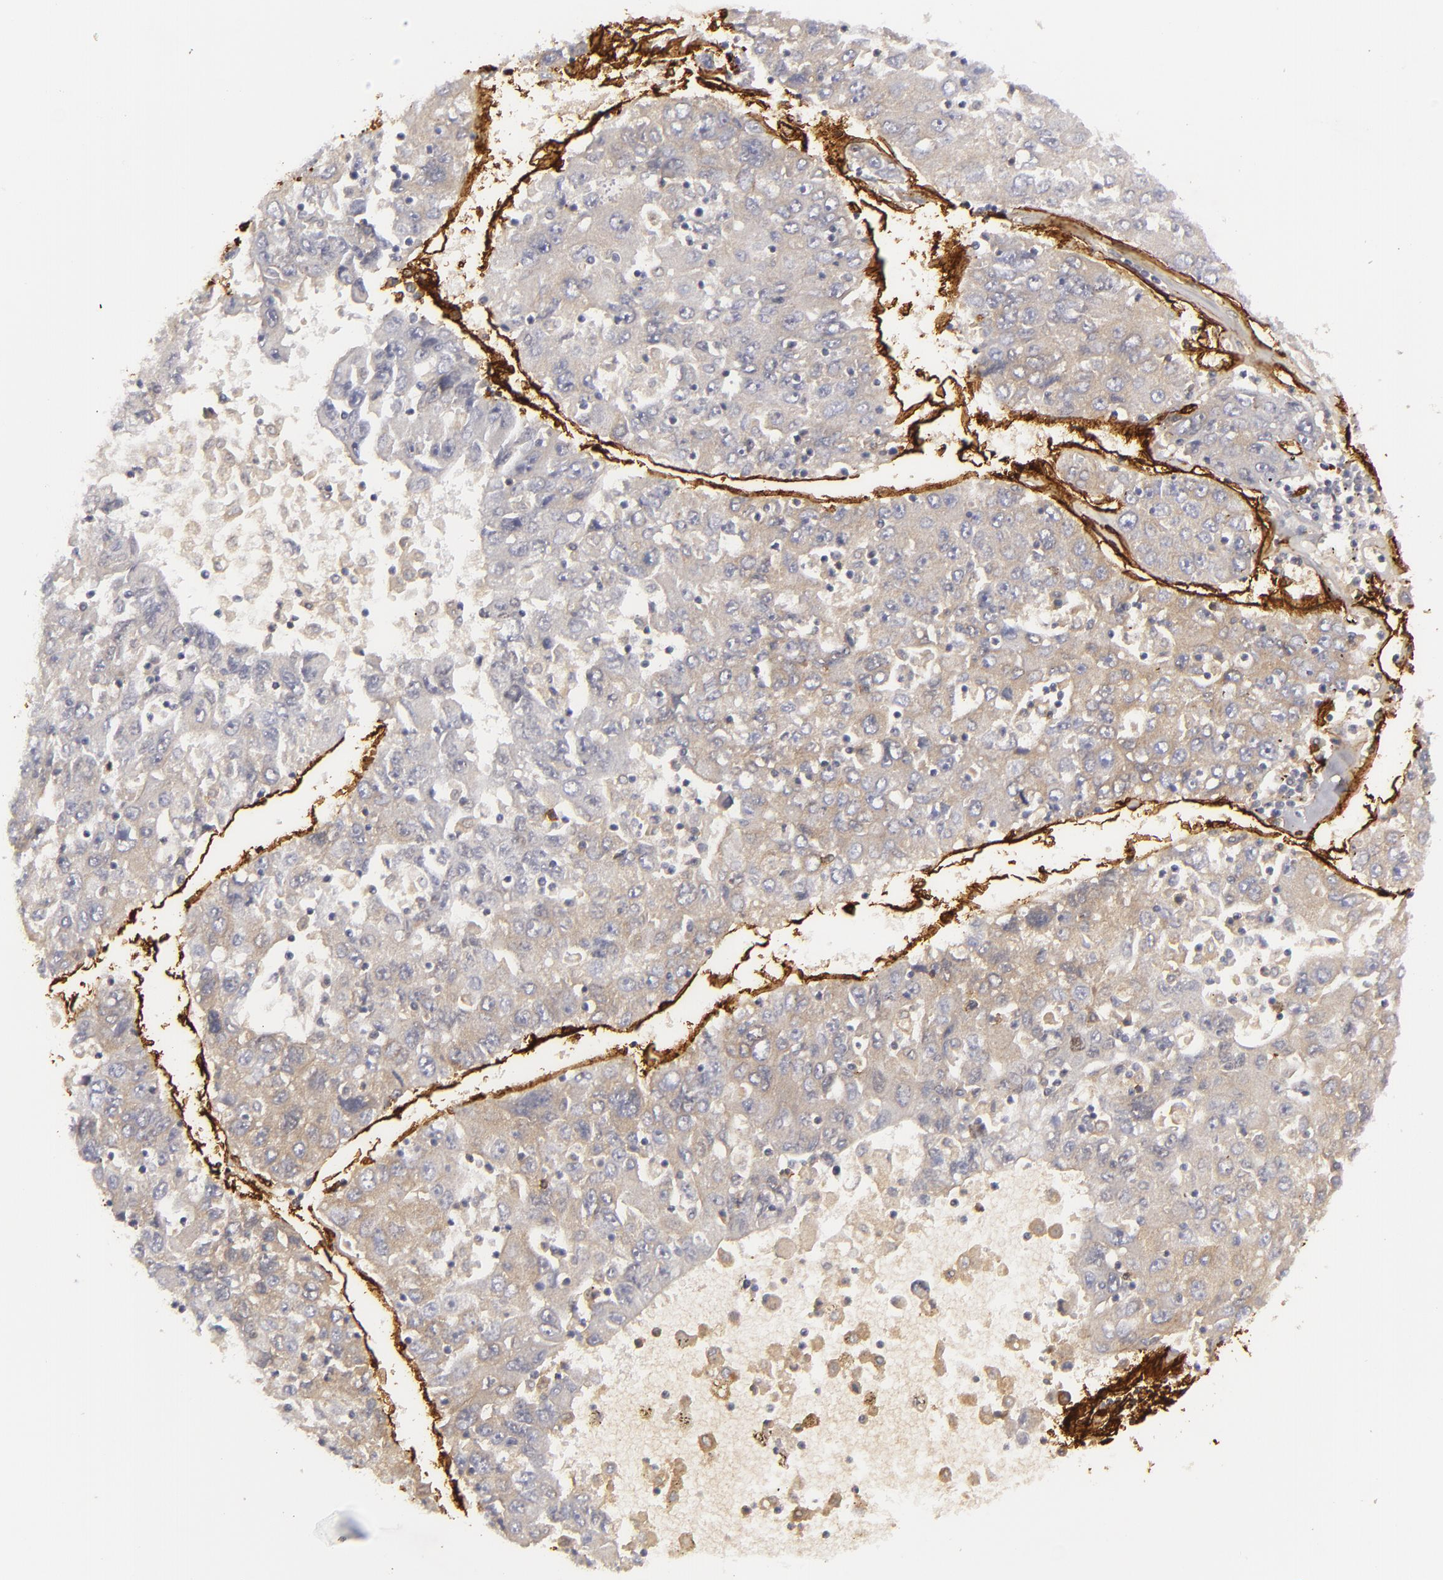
{"staining": {"intensity": "weak", "quantity": "25%-75%", "location": "cytoplasmic/membranous"}, "tissue": "liver cancer", "cell_type": "Tumor cells", "image_type": "cancer", "snomed": [{"axis": "morphology", "description": "Carcinoma, Hepatocellular, NOS"}, {"axis": "topography", "description": "Liver"}], "caption": "Protein staining of hepatocellular carcinoma (liver) tissue reveals weak cytoplasmic/membranous positivity in about 25%-75% of tumor cells.", "gene": "MCAM", "patient": {"sex": "male", "age": 49}}